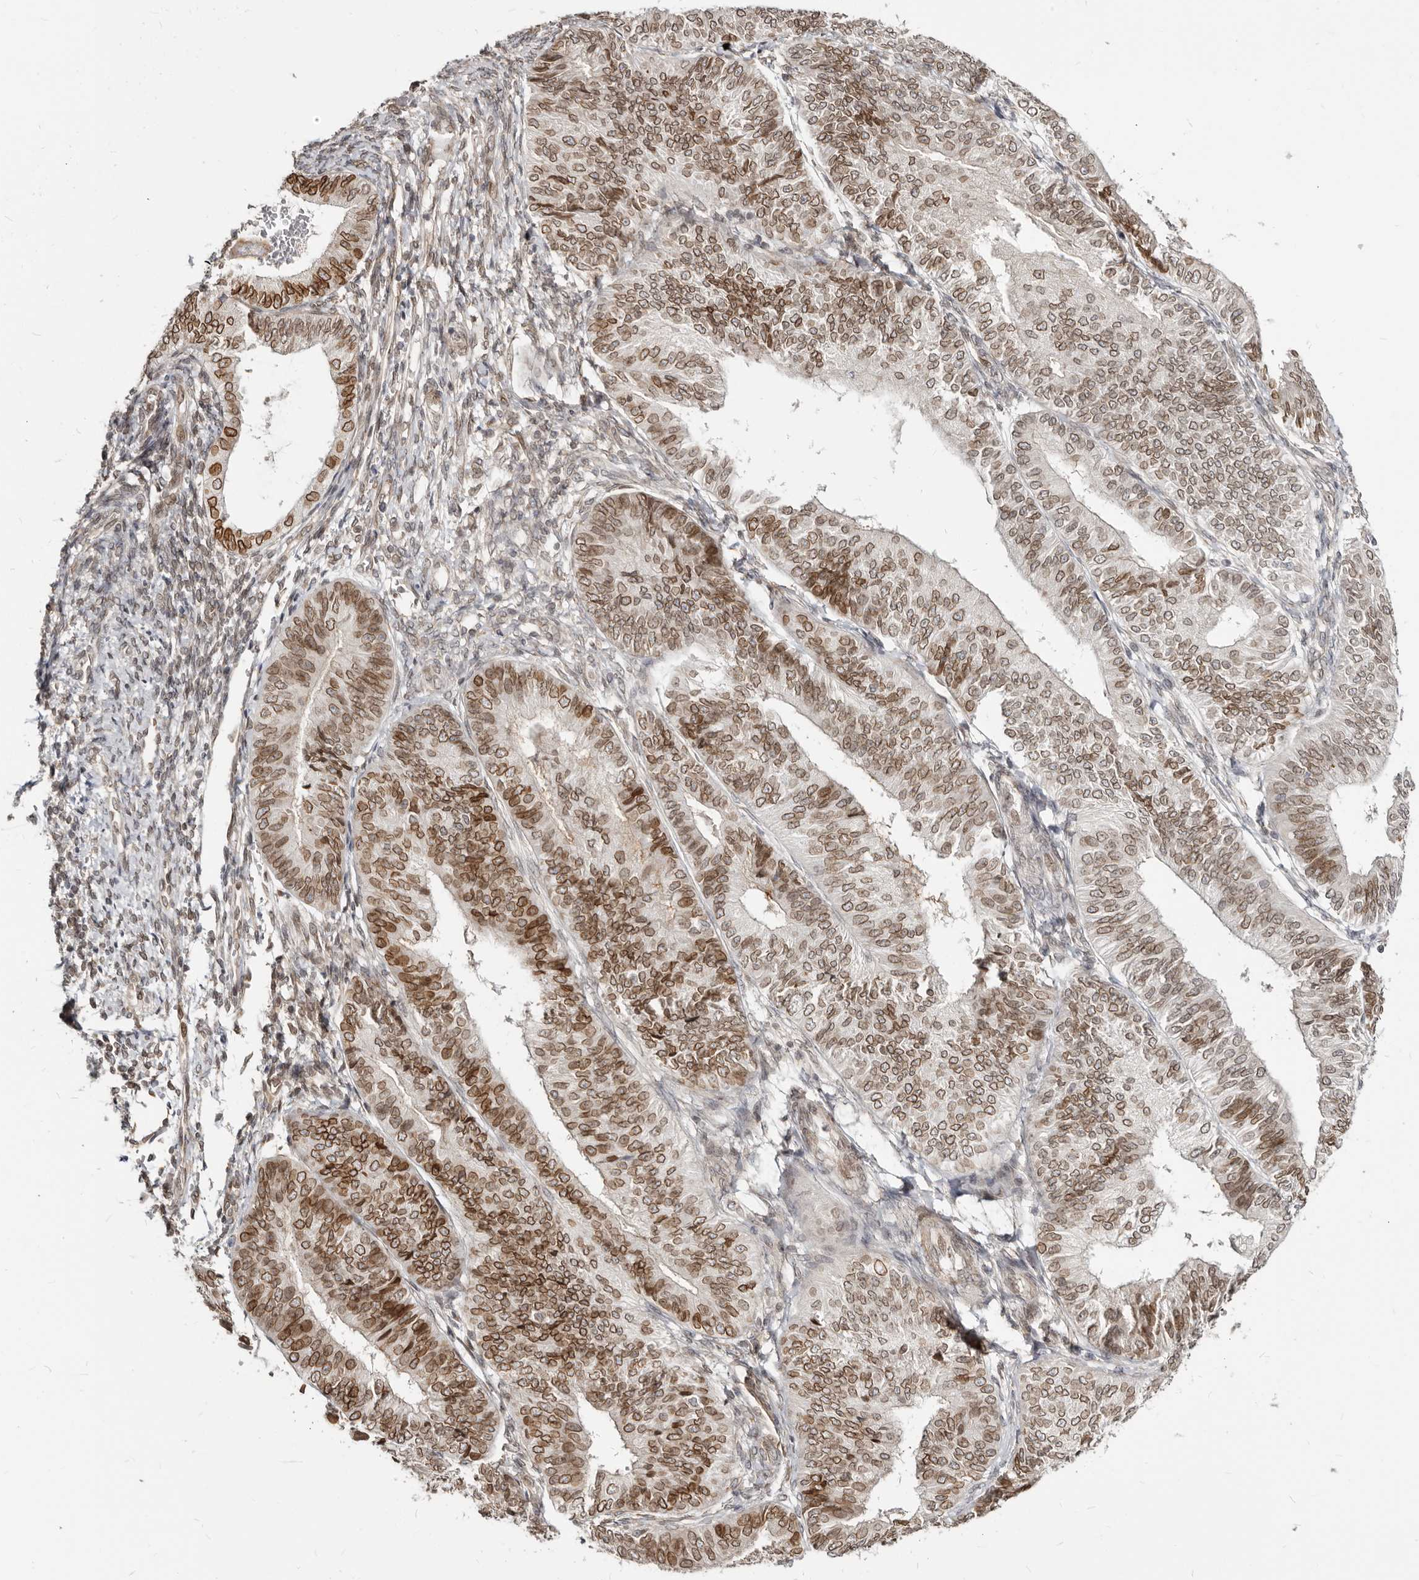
{"staining": {"intensity": "strong", "quantity": "25%-75%", "location": "cytoplasmic/membranous,nuclear"}, "tissue": "endometrial cancer", "cell_type": "Tumor cells", "image_type": "cancer", "snomed": [{"axis": "morphology", "description": "Adenocarcinoma, NOS"}, {"axis": "topography", "description": "Endometrium"}], "caption": "Human adenocarcinoma (endometrial) stained with a brown dye reveals strong cytoplasmic/membranous and nuclear positive positivity in approximately 25%-75% of tumor cells.", "gene": "NUP153", "patient": {"sex": "female", "age": 58}}